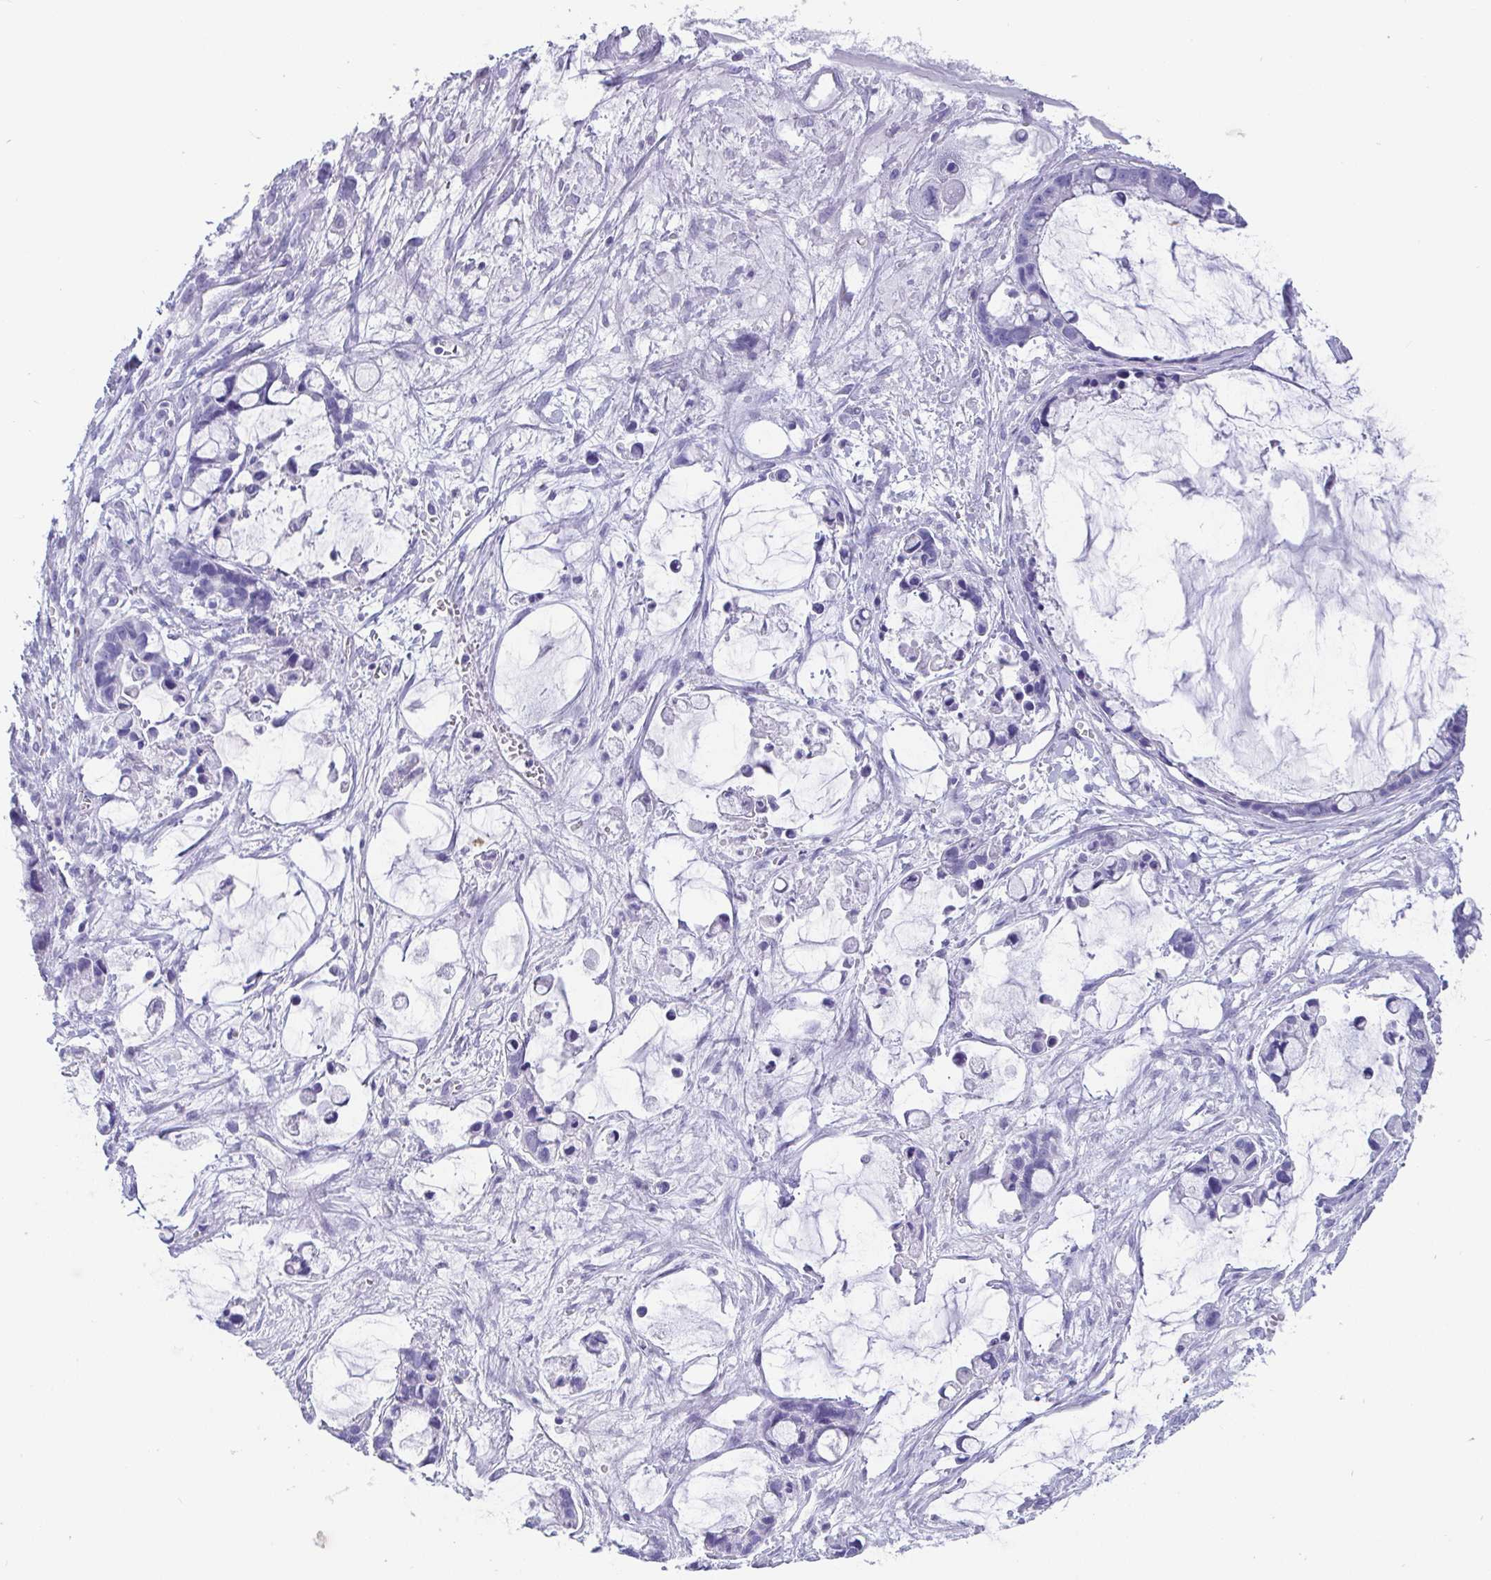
{"staining": {"intensity": "negative", "quantity": "none", "location": "none"}, "tissue": "ovarian cancer", "cell_type": "Tumor cells", "image_type": "cancer", "snomed": [{"axis": "morphology", "description": "Cystadenocarcinoma, mucinous, NOS"}, {"axis": "topography", "description": "Ovary"}], "caption": "Immunohistochemistry image of neoplastic tissue: mucinous cystadenocarcinoma (ovarian) stained with DAB (3,3'-diaminobenzidine) shows no significant protein expression in tumor cells. (DAB IHC visualized using brightfield microscopy, high magnification).", "gene": "SCGN", "patient": {"sex": "female", "age": 63}}